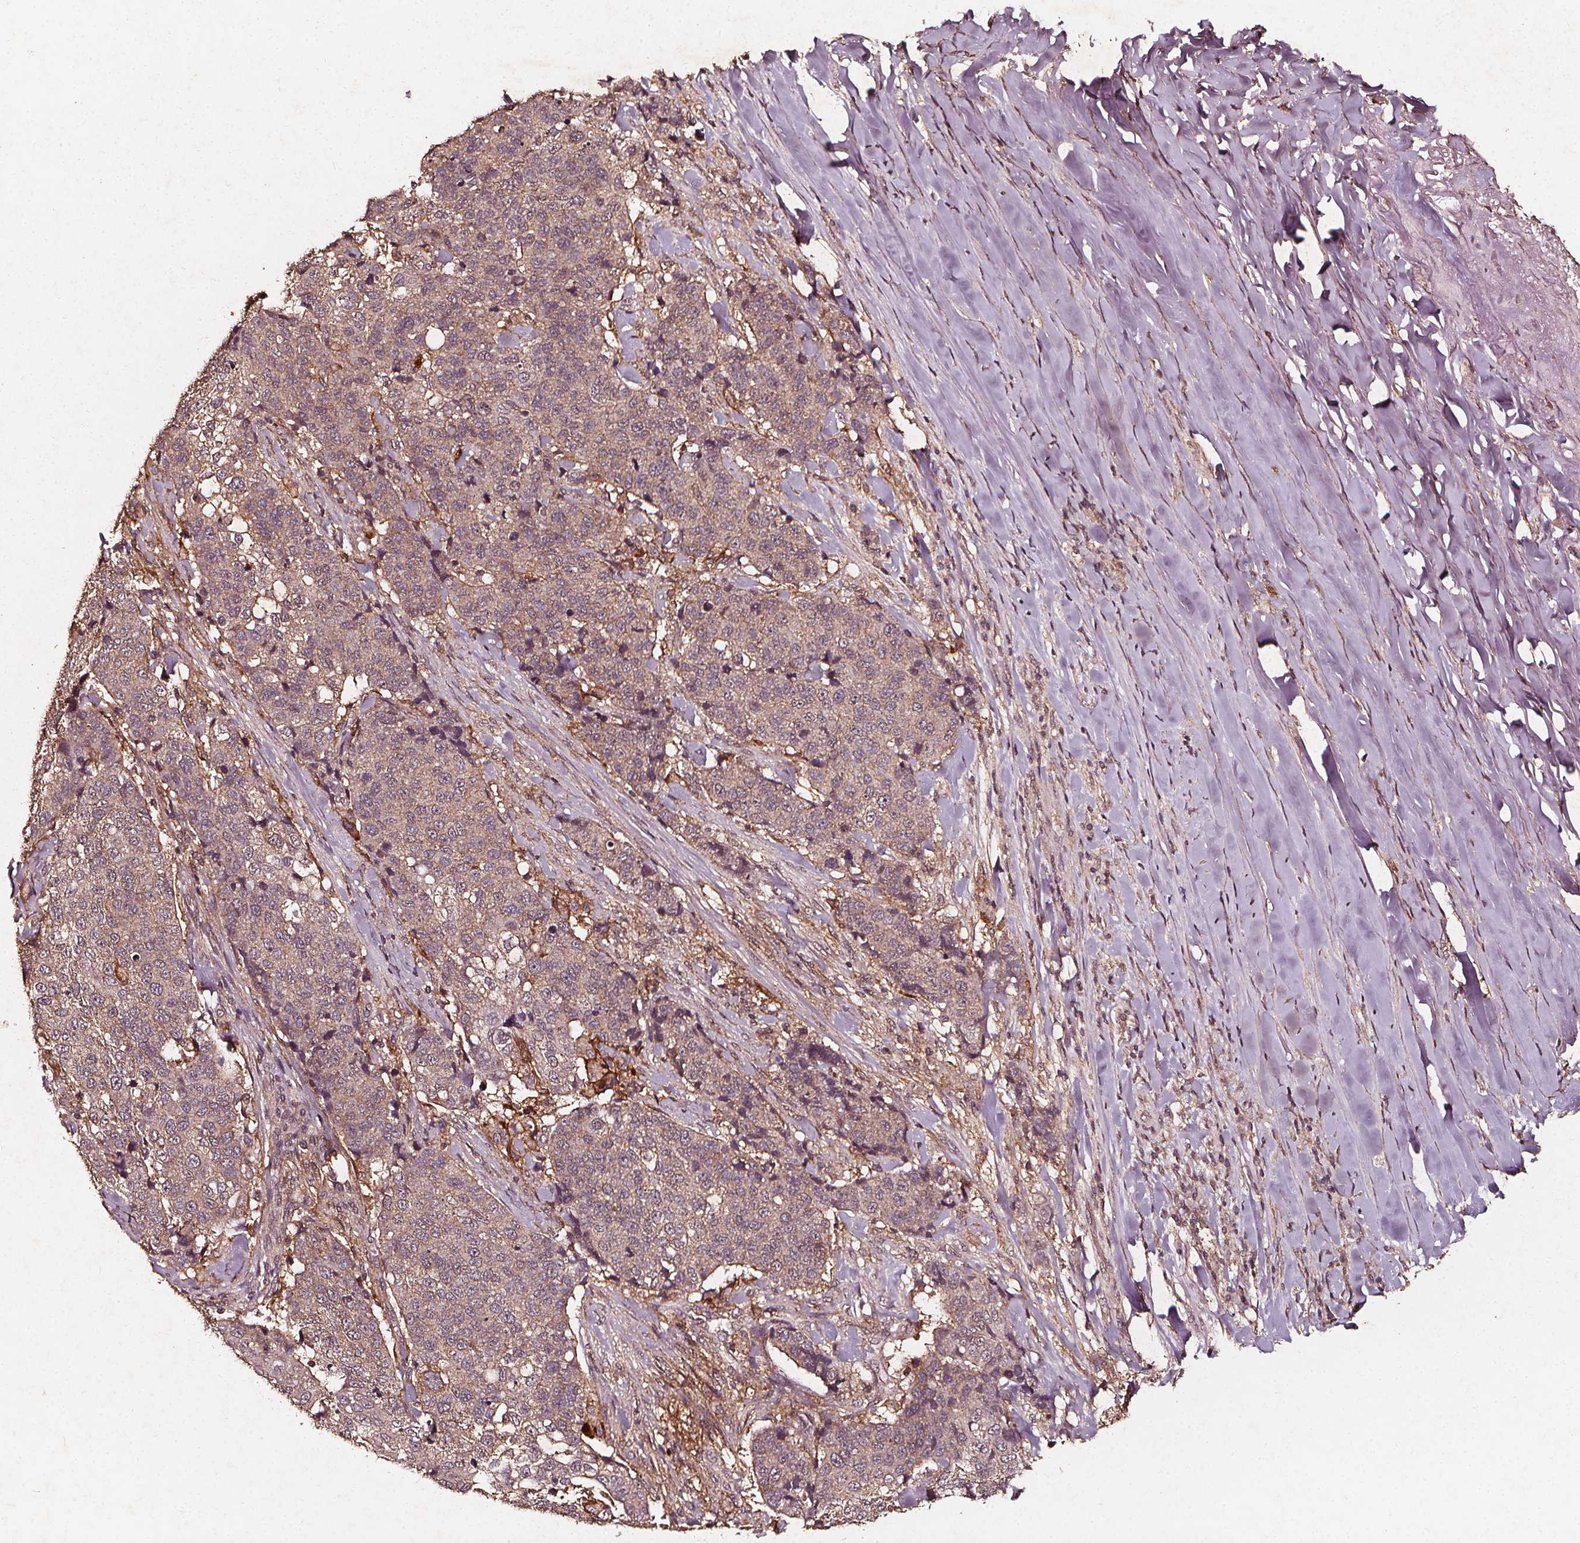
{"staining": {"intensity": "weak", "quantity": "25%-75%", "location": "cytoplasmic/membranous"}, "tissue": "lung cancer", "cell_type": "Tumor cells", "image_type": "cancer", "snomed": [{"axis": "morphology", "description": "Squamous cell carcinoma, NOS"}, {"axis": "topography", "description": "Lymph node"}, {"axis": "topography", "description": "Lung"}], "caption": "Approximately 25%-75% of tumor cells in human lung cancer (squamous cell carcinoma) show weak cytoplasmic/membranous protein staining as visualized by brown immunohistochemical staining.", "gene": "ABCA1", "patient": {"sex": "male", "age": 61}}